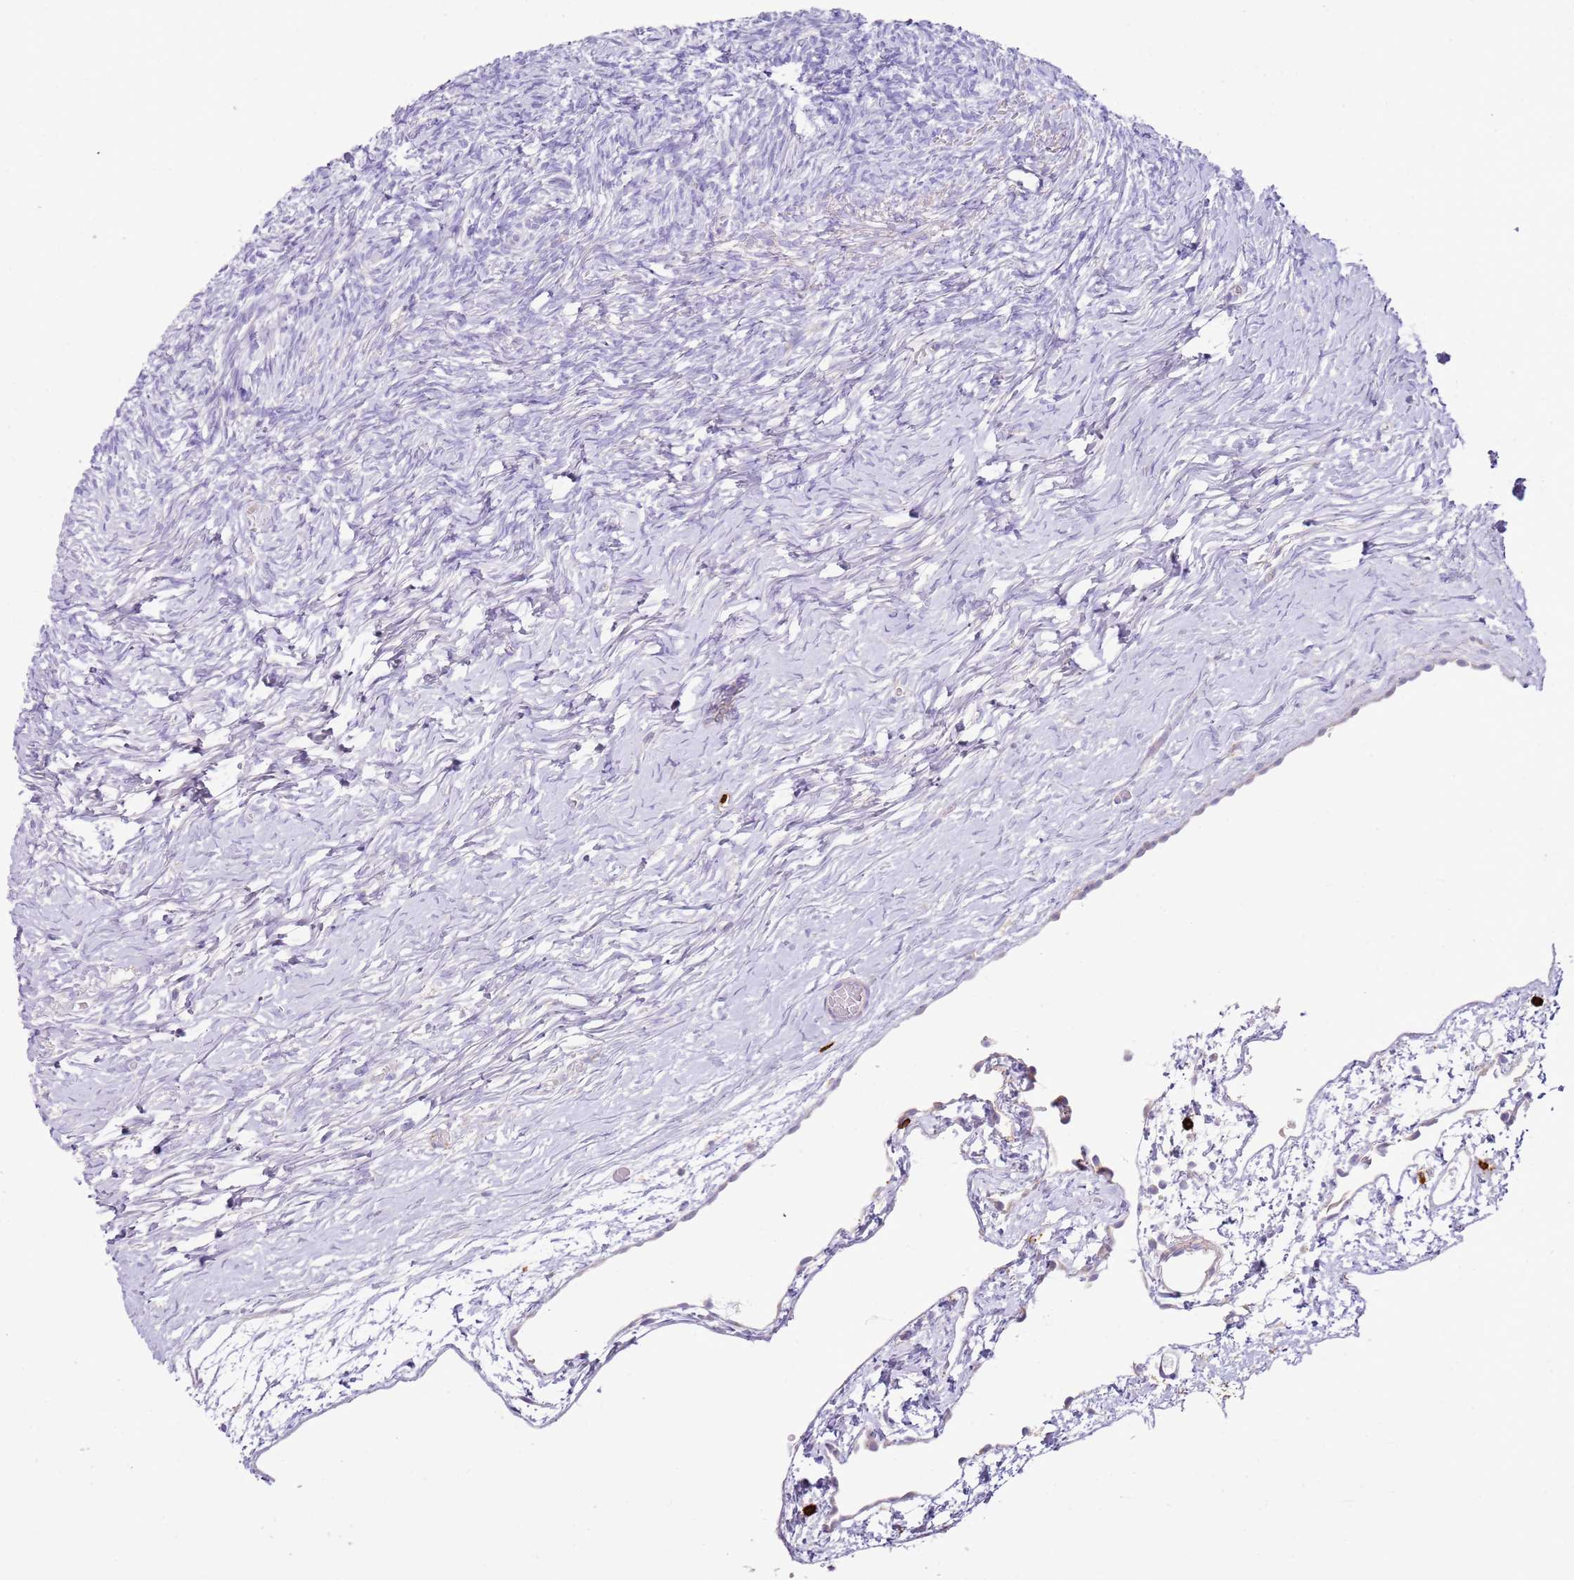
{"staining": {"intensity": "negative", "quantity": "none", "location": "none"}, "tissue": "ovary", "cell_type": "Ovarian stroma cells", "image_type": "normal", "snomed": [{"axis": "morphology", "description": "Normal tissue, NOS"}, {"axis": "topography", "description": "Ovary"}], "caption": "A photomicrograph of ovary stained for a protein shows no brown staining in ovarian stroma cells.", "gene": "FPR1", "patient": {"sex": "female", "age": 39}}